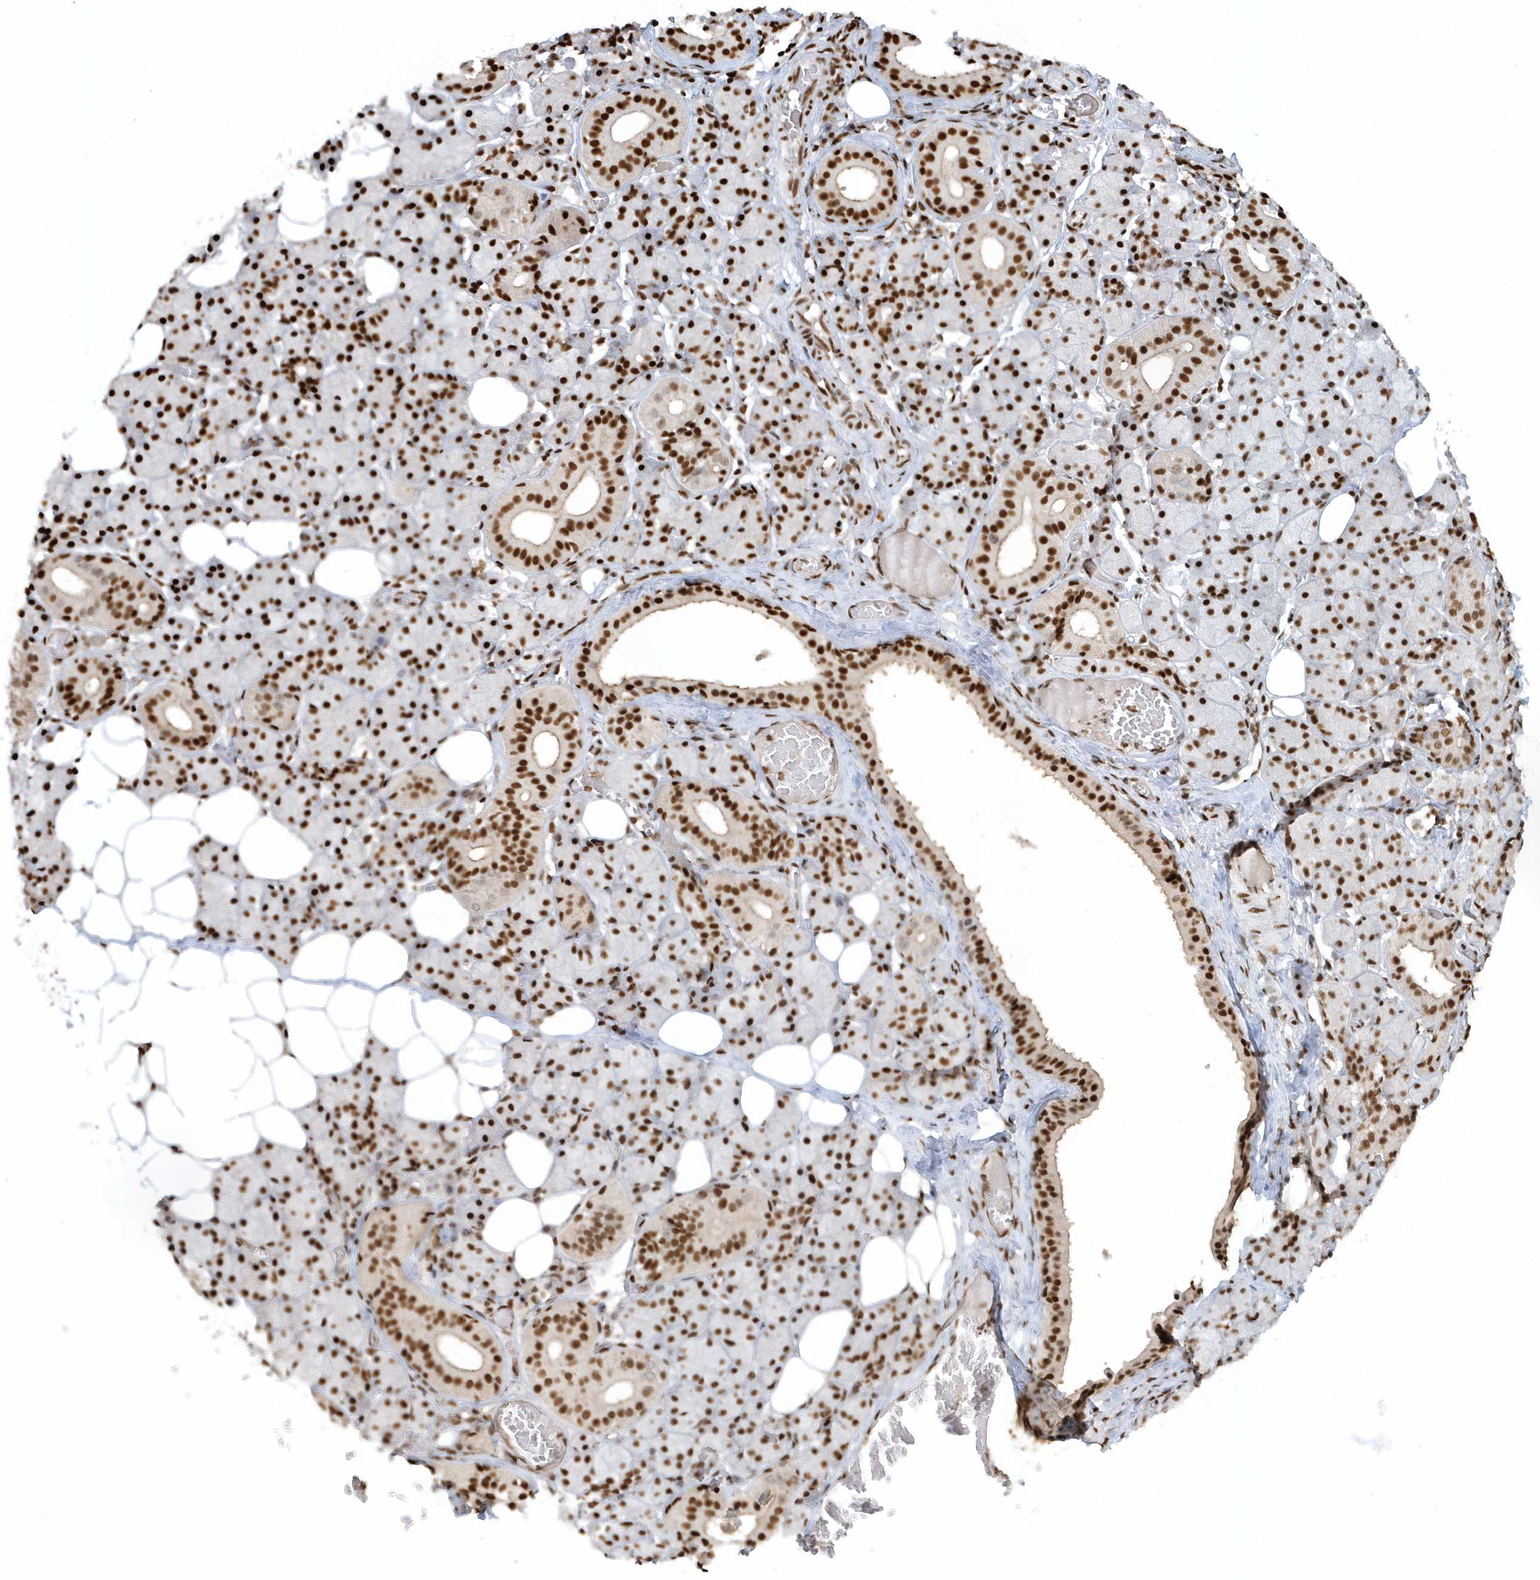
{"staining": {"intensity": "strong", "quantity": ">75%", "location": "nuclear"}, "tissue": "salivary gland", "cell_type": "Glandular cells", "image_type": "normal", "snomed": [{"axis": "morphology", "description": "Normal tissue, NOS"}, {"axis": "topography", "description": "Salivary gland"}], "caption": "Benign salivary gland was stained to show a protein in brown. There is high levels of strong nuclear staining in approximately >75% of glandular cells. The staining was performed using DAB (3,3'-diaminobenzidine), with brown indicating positive protein expression. Nuclei are stained blue with hematoxylin.", "gene": "SUMO2", "patient": {"sex": "female", "age": 33}}